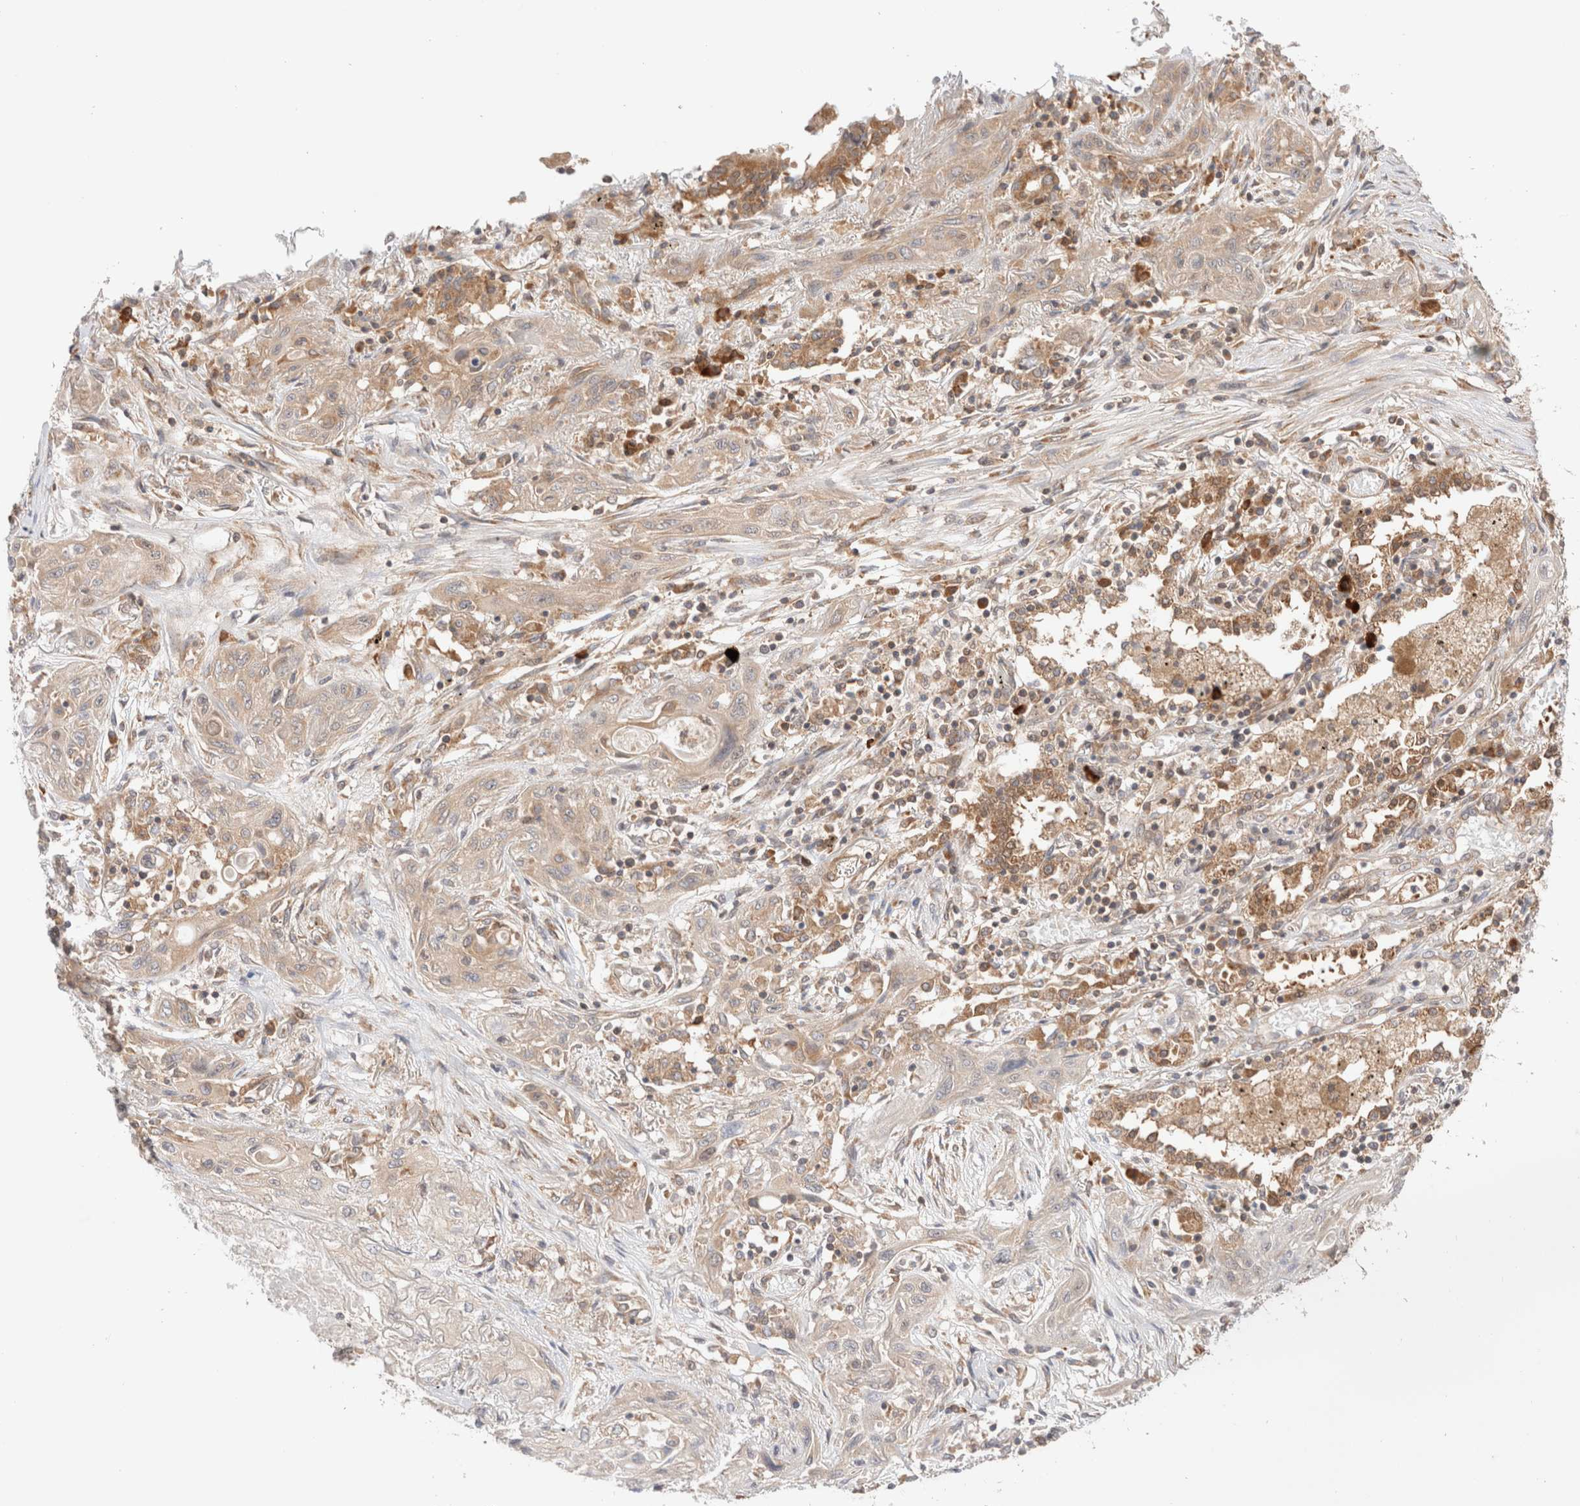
{"staining": {"intensity": "weak", "quantity": ">75%", "location": "cytoplasmic/membranous"}, "tissue": "lung cancer", "cell_type": "Tumor cells", "image_type": "cancer", "snomed": [{"axis": "morphology", "description": "Squamous cell carcinoma, NOS"}, {"axis": "topography", "description": "Lung"}], "caption": "Protein analysis of lung squamous cell carcinoma tissue demonstrates weak cytoplasmic/membranous positivity in approximately >75% of tumor cells.", "gene": "XKR4", "patient": {"sex": "female", "age": 47}}